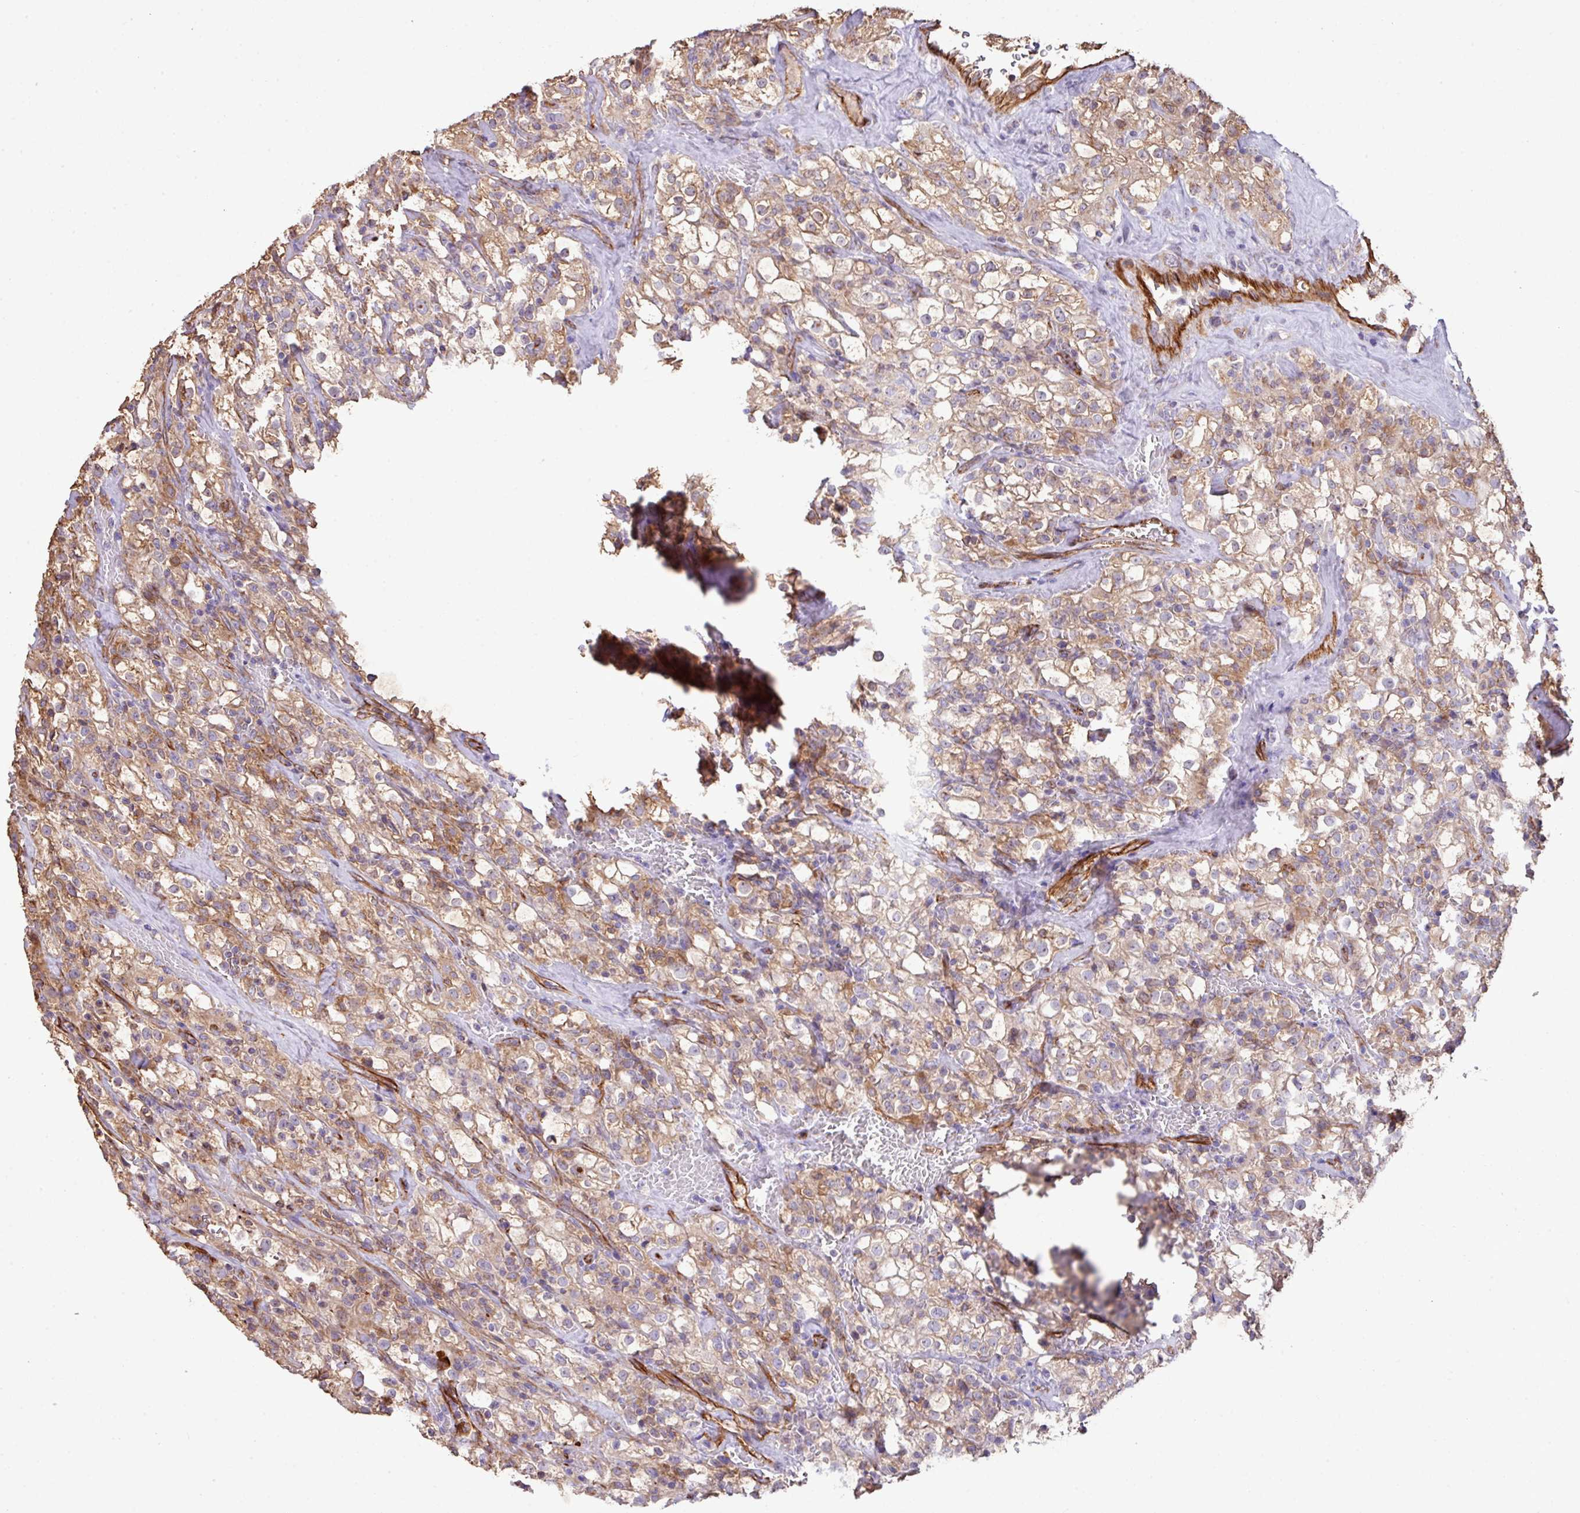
{"staining": {"intensity": "moderate", "quantity": "25%-75%", "location": "cytoplasmic/membranous"}, "tissue": "renal cancer", "cell_type": "Tumor cells", "image_type": "cancer", "snomed": [{"axis": "morphology", "description": "Adenocarcinoma, NOS"}, {"axis": "topography", "description": "Kidney"}], "caption": "An immunohistochemistry micrograph of tumor tissue is shown. Protein staining in brown highlights moderate cytoplasmic/membranous positivity in renal cancer (adenocarcinoma) within tumor cells.", "gene": "LRRC53", "patient": {"sex": "female", "age": 74}}